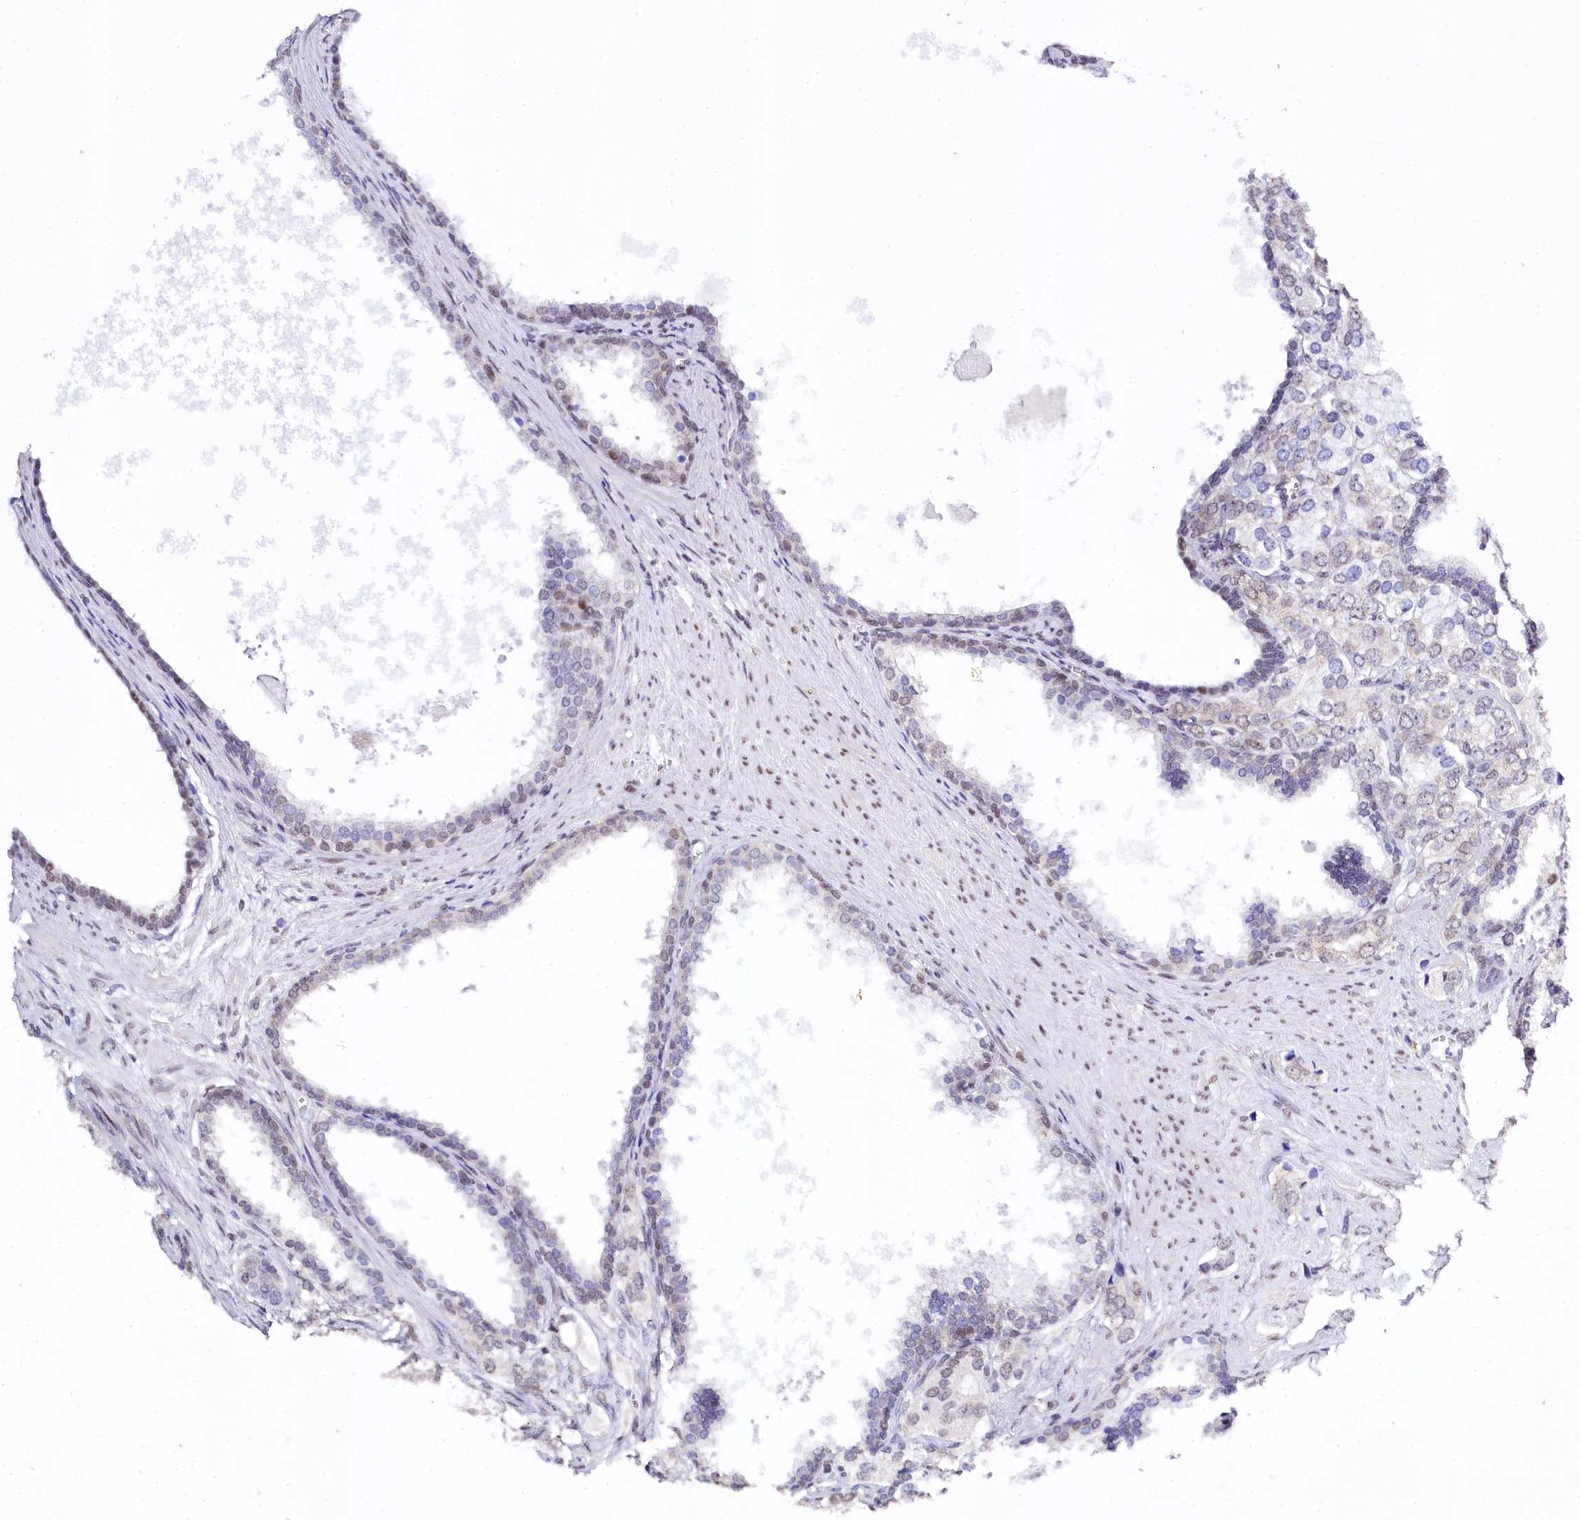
{"staining": {"intensity": "weak", "quantity": "<25%", "location": "nuclear"}, "tissue": "prostate cancer", "cell_type": "Tumor cells", "image_type": "cancer", "snomed": [{"axis": "morphology", "description": "Adenocarcinoma, High grade"}, {"axis": "topography", "description": "Prostate"}], "caption": "Tumor cells are negative for protein expression in human prostate cancer.", "gene": "SPATS2", "patient": {"sex": "male", "age": 66}}